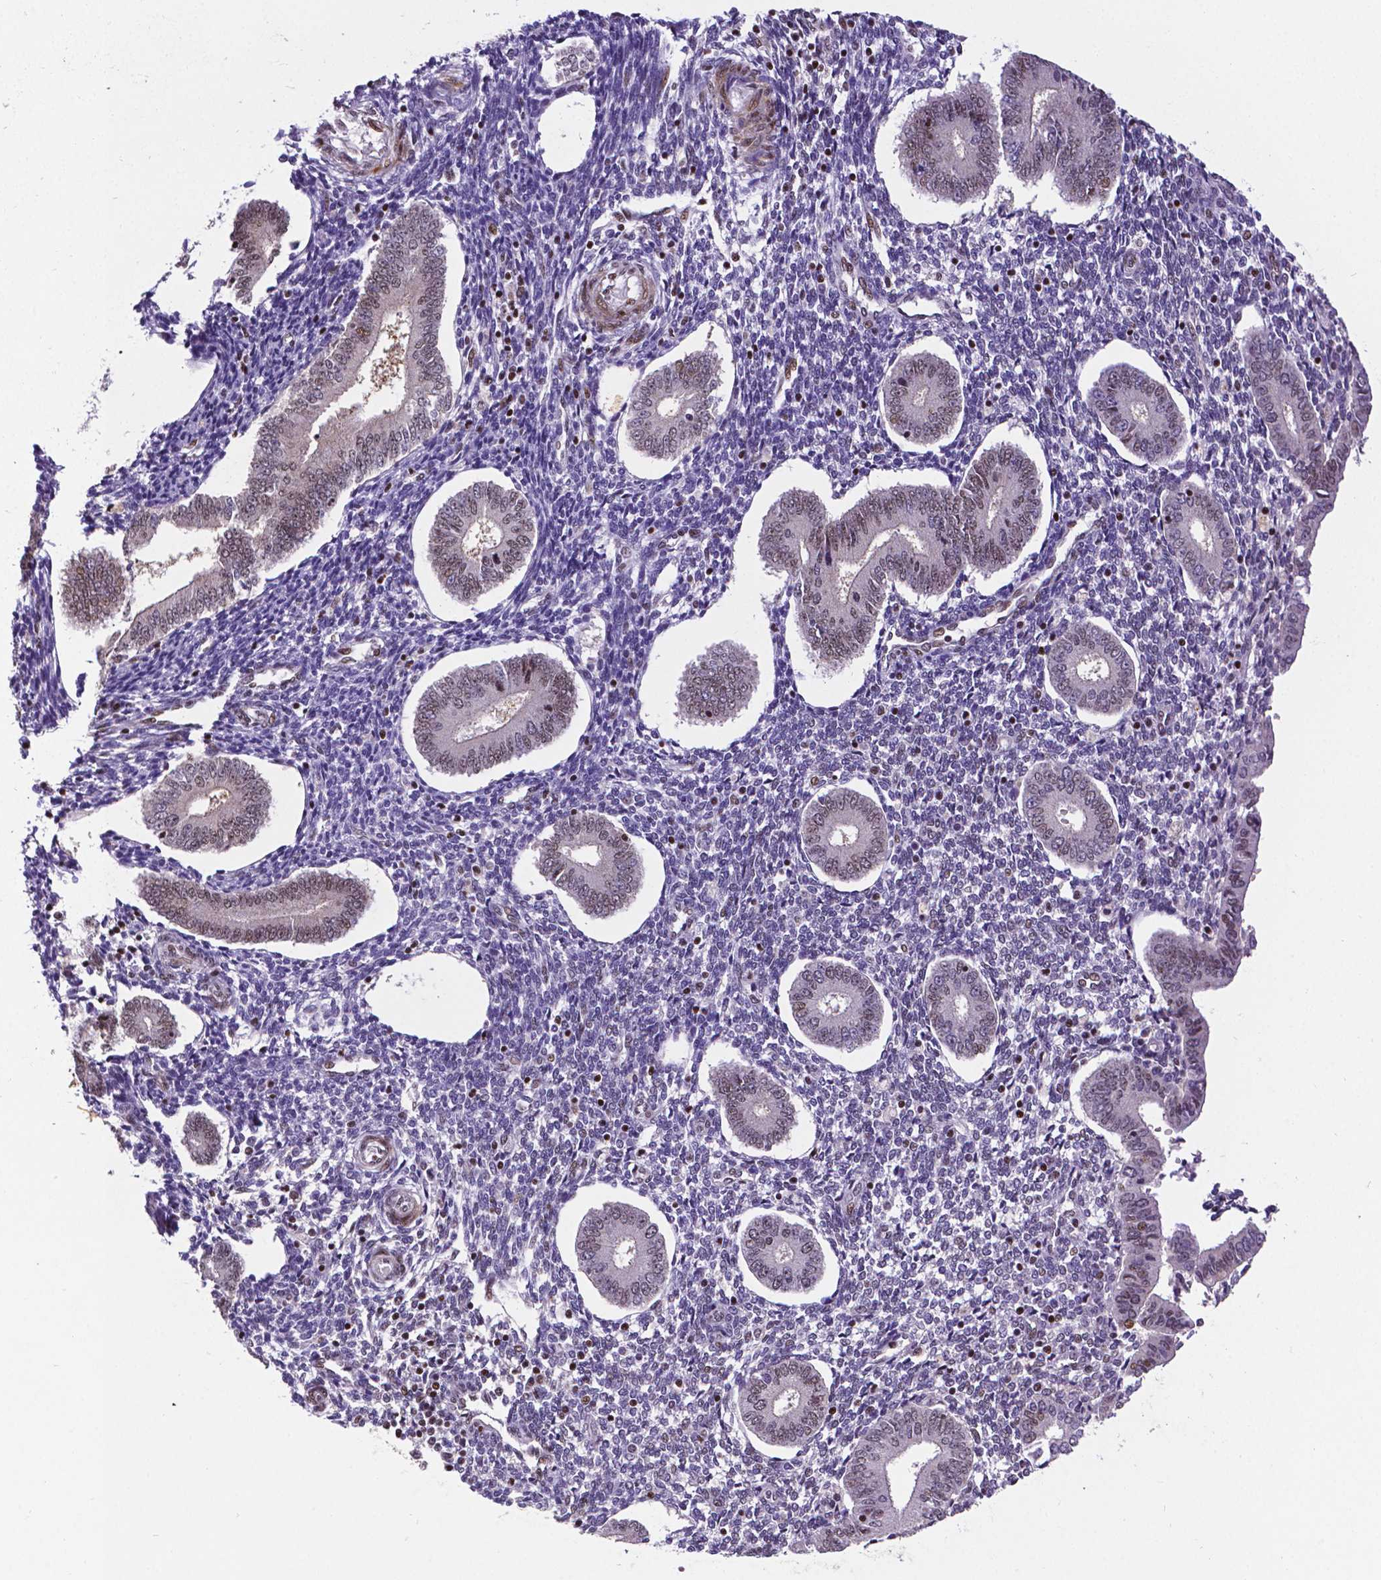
{"staining": {"intensity": "moderate", "quantity": "25%-75%", "location": "nuclear"}, "tissue": "endometrium", "cell_type": "Cells in endometrial stroma", "image_type": "normal", "snomed": [{"axis": "morphology", "description": "Normal tissue, NOS"}, {"axis": "topography", "description": "Endometrium"}], "caption": "Immunohistochemical staining of benign endometrium displays moderate nuclear protein staining in about 25%-75% of cells in endometrial stroma. The staining is performed using DAB (3,3'-diaminobenzidine) brown chromogen to label protein expression. The nuclei are counter-stained blue using hematoxylin.", "gene": "CTCF", "patient": {"sex": "female", "age": 40}}